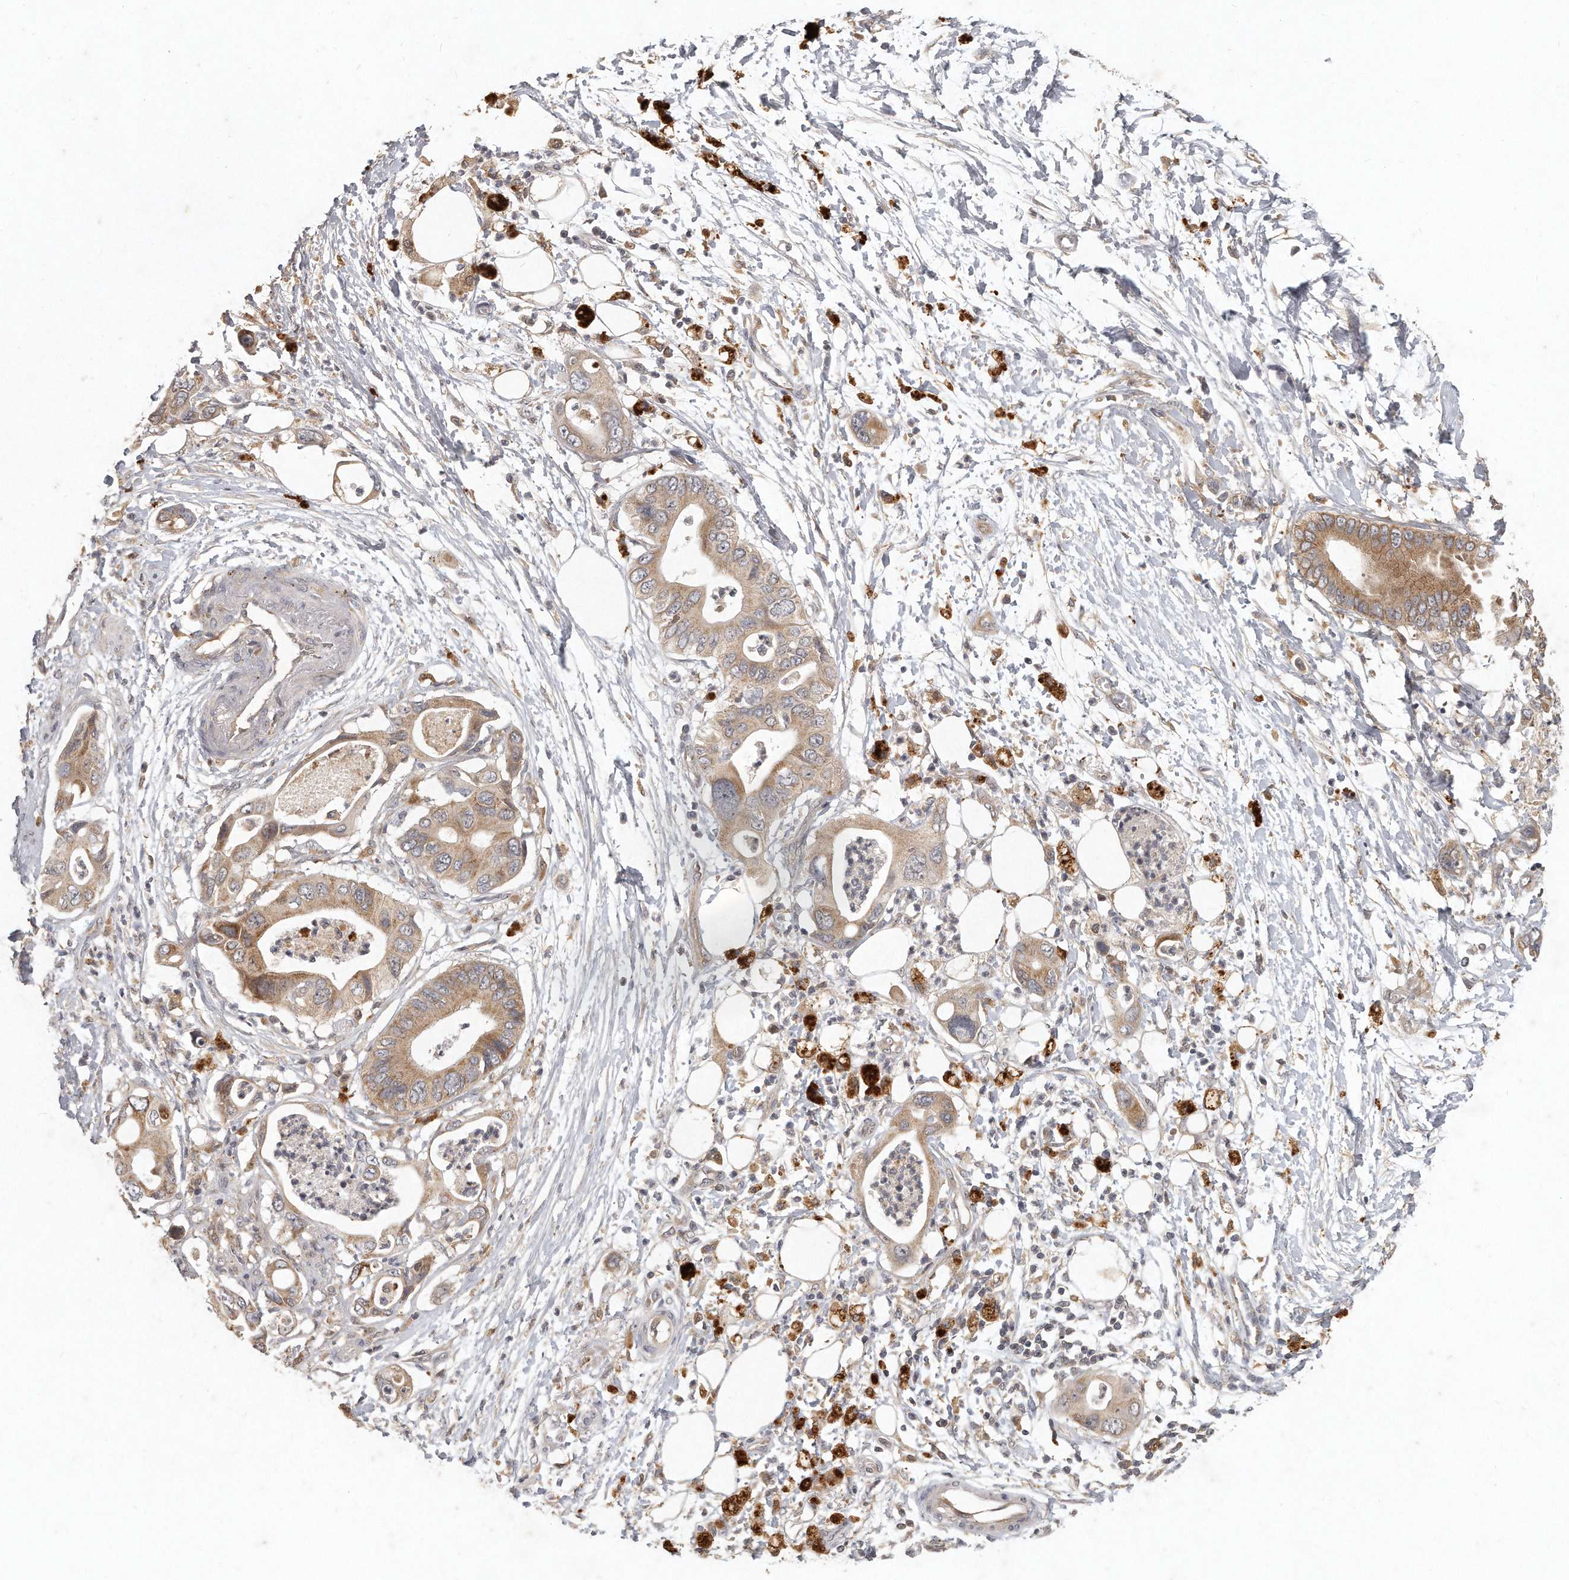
{"staining": {"intensity": "moderate", "quantity": ">75%", "location": "cytoplasmic/membranous"}, "tissue": "pancreatic cancer", "cell_type": "Tumor cells", "image_type": "cancer", "snomed": [{"axis": "morphology", "description": "Adenocarcinoma, NOS"}, {"axis": "topography", "description": "Pancreas"}], "caption": "Immunohistochemical staining of human adenocarcinoma (pancreatic) exhibits medium levels of moderate cytoplasmic/membranous staining in approximately >75% of tumor cells. (Brightfield microscopy of DAB IHC at high magnification).", "gene": "LGALS8", "patient": {"sex": "male", "age": 66}}